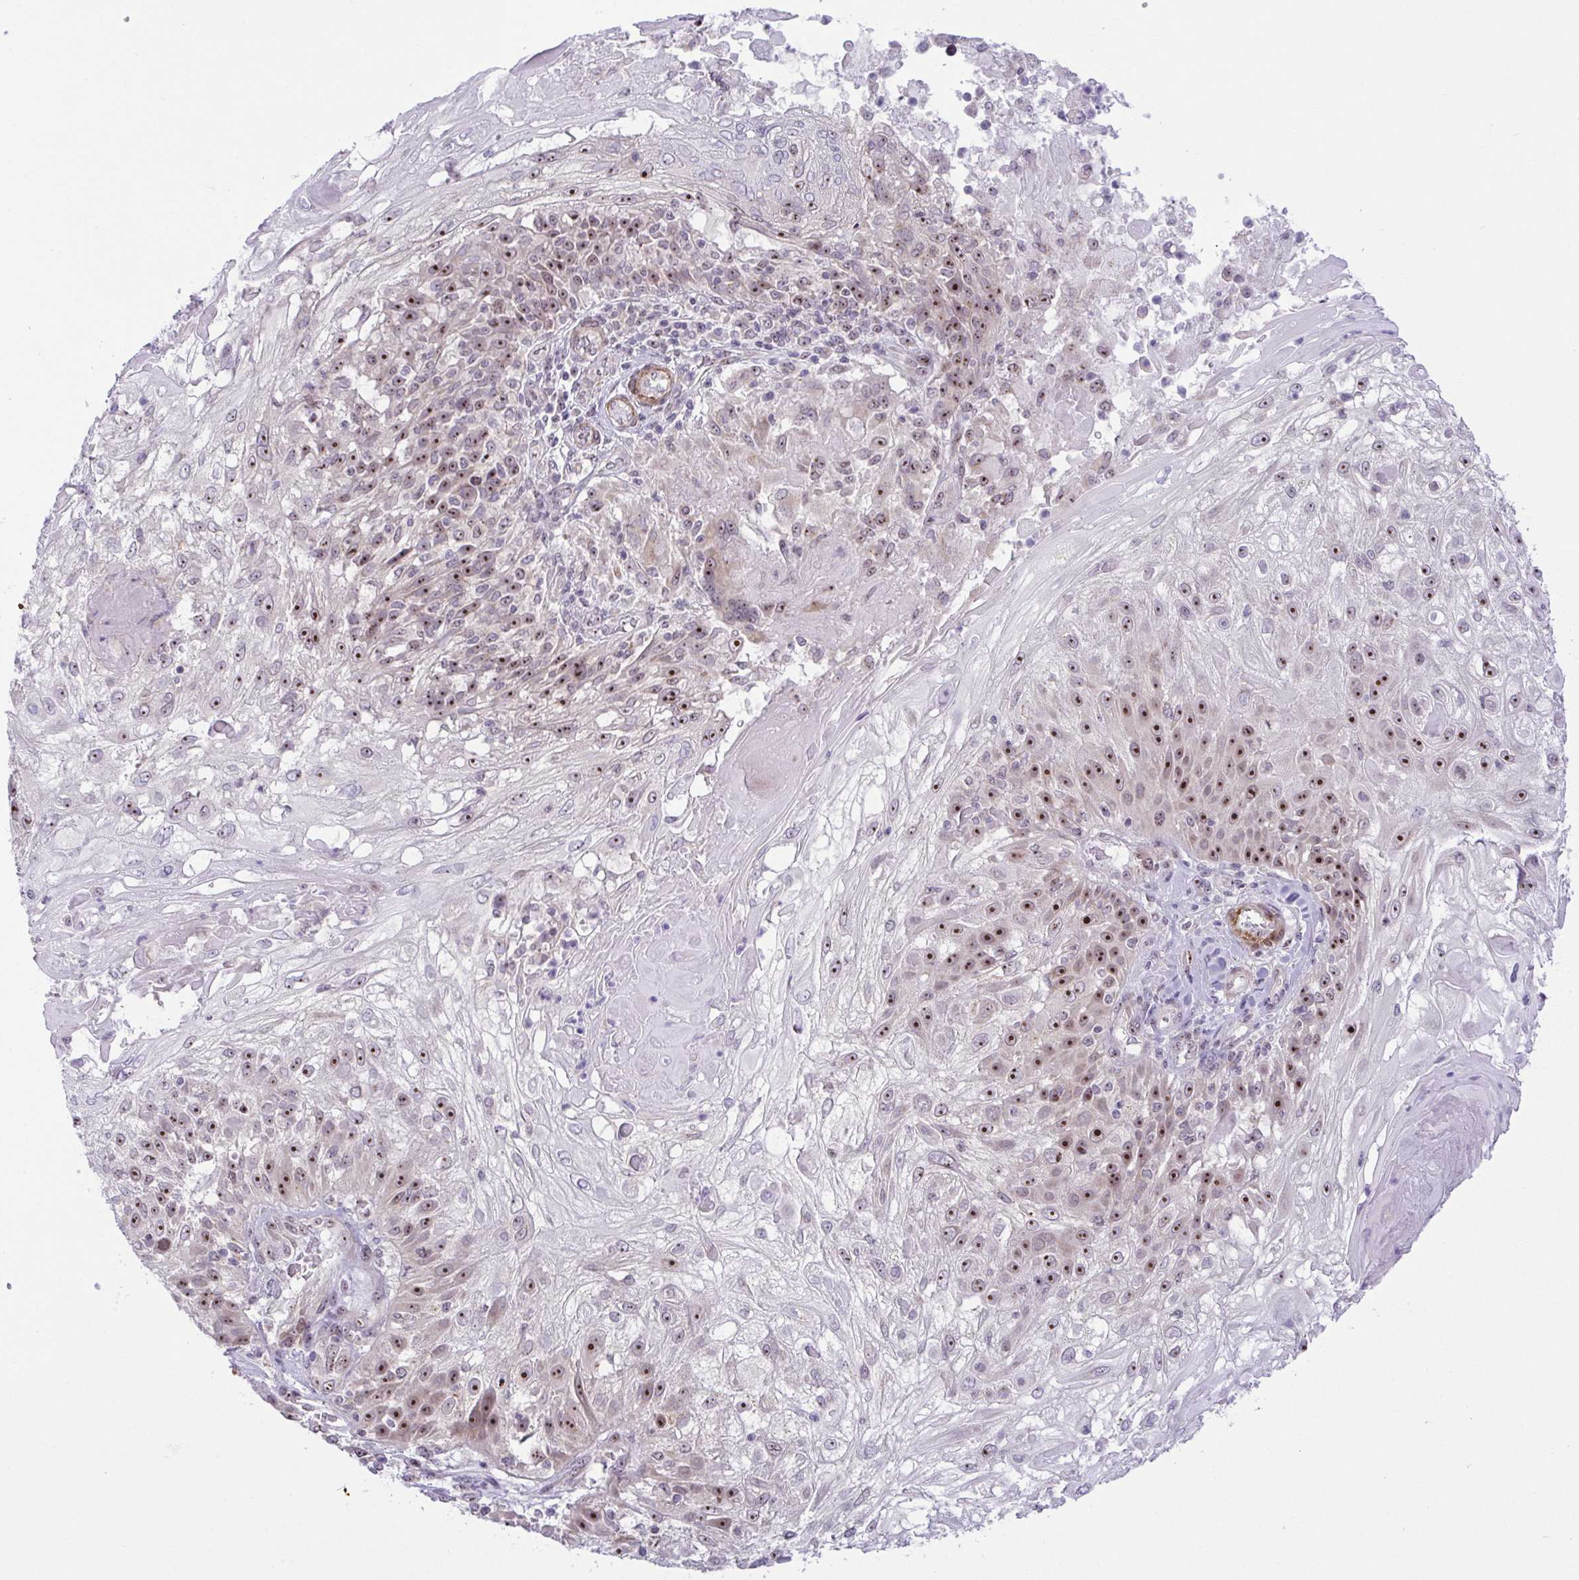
{"staining": {"intensity": "strong", "quantity": "25%-75%", "location": "nuclear"}, "tissue": "skin cancer", "cell_type": "Tumor cells", "image_type": "cancer", "snomed": [{"axis": "morphology", "description": "Normal tissue, NOS"}, {"axis": "morphology", "description": "Squamous cell carcinoma, NOS"}, {"axis": "topography", "description": "Skin"}], "caption": "A high-resolution micrograph shows IHC staining of skin cancer, which shows strong nuclear staining in approximately 25%-75% of tumor cells.", "gene": "RSL24D1", "patient": {"sex": "female", "age": 83}}